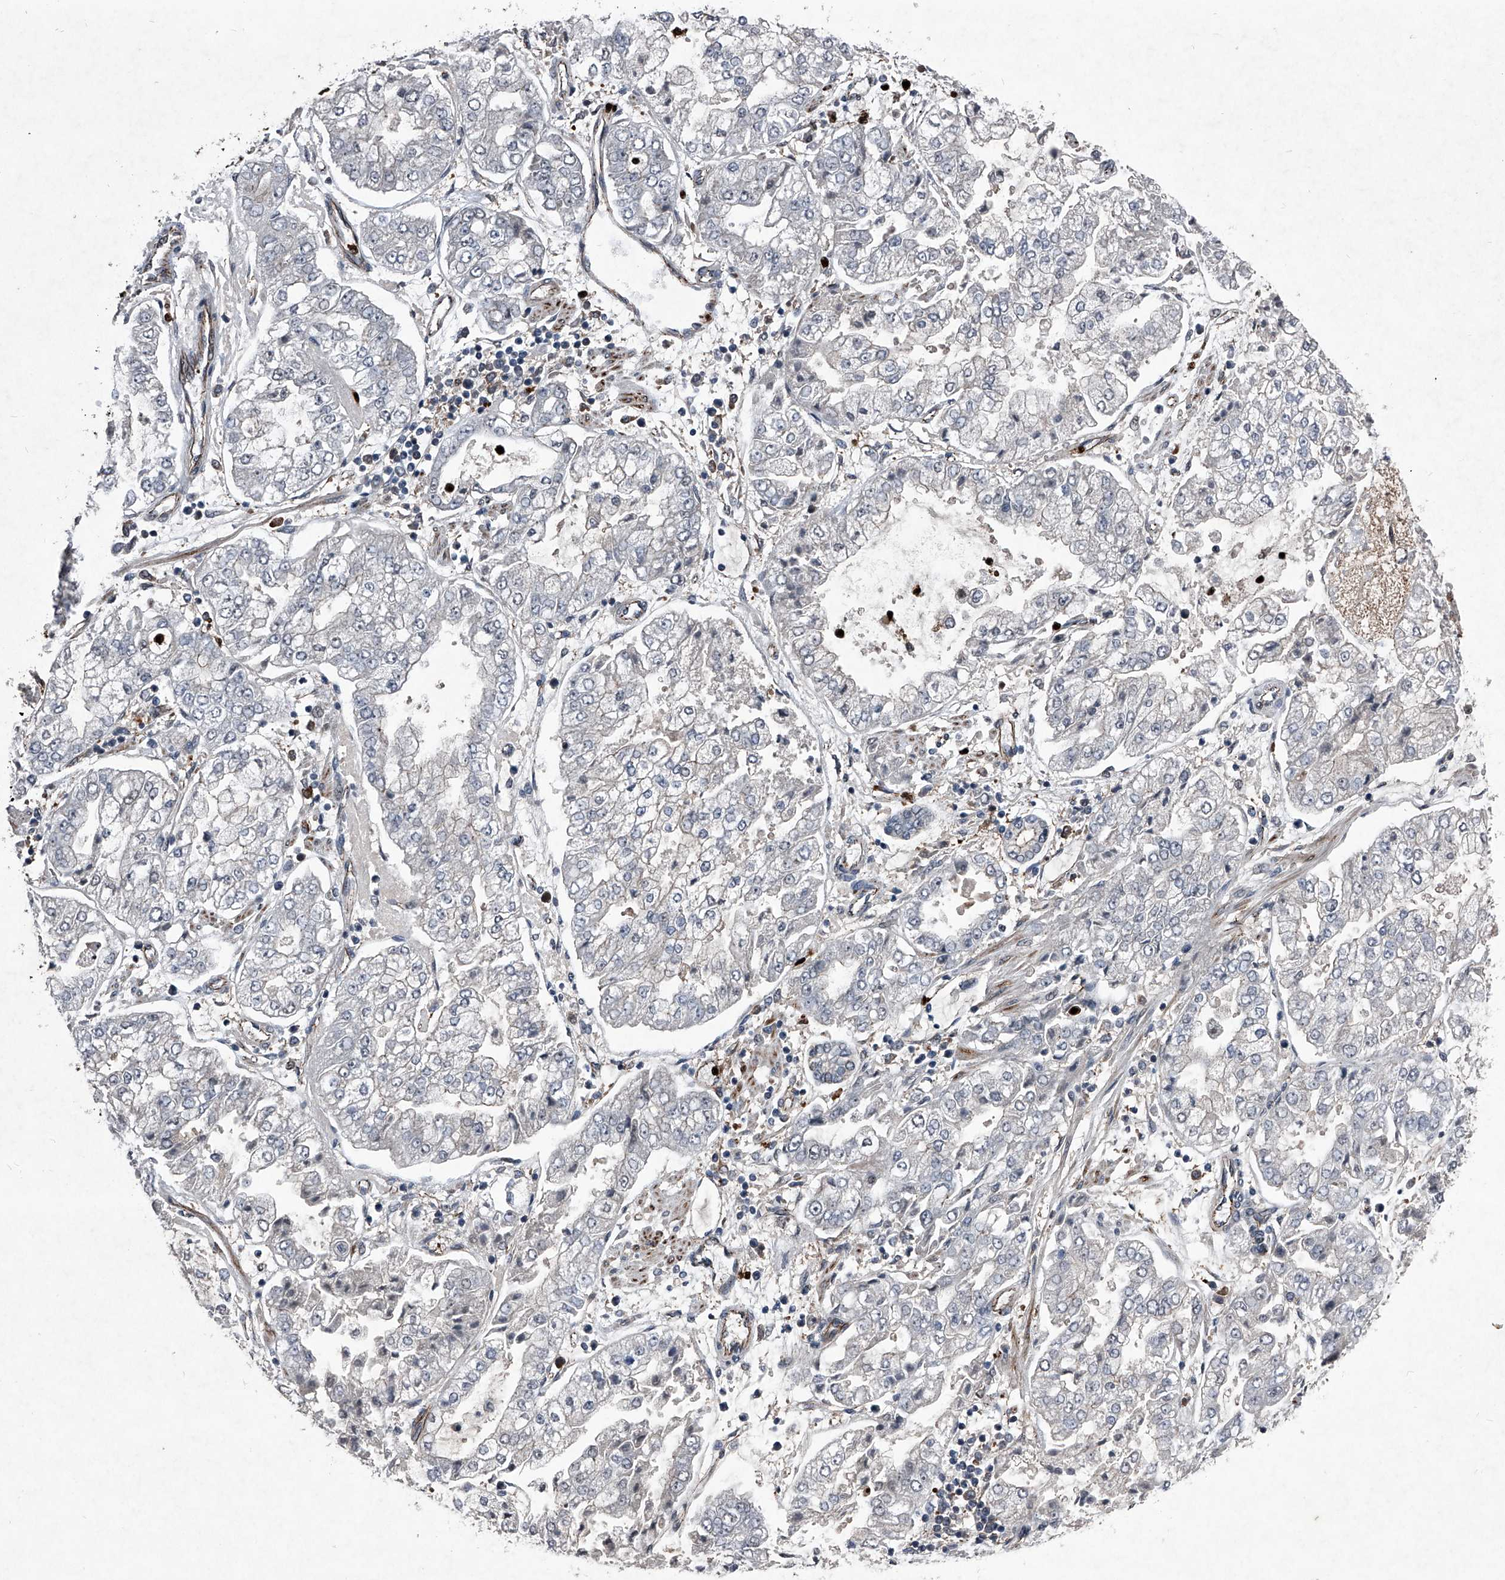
{"staining": {"intensity": "negative", "quantity": "none", "location": "none"}, "tissue": "stomach cancer", "cell_type": "Tumor cells", "image_type": "cancer", "snomed": [{"axis": "morphology", "description": "Adenocarcinoma, NOS"}, {"axis": "topography", "description": "Stomach"}], "caption": "The immunohistochemistry (IHC) photomicrograph has no significant positivity in tumor cells of adenocarcinoma (stomach) tissue.", "gene": "MAPKAP1", "patient": {"sex": "male", "age": 76}}